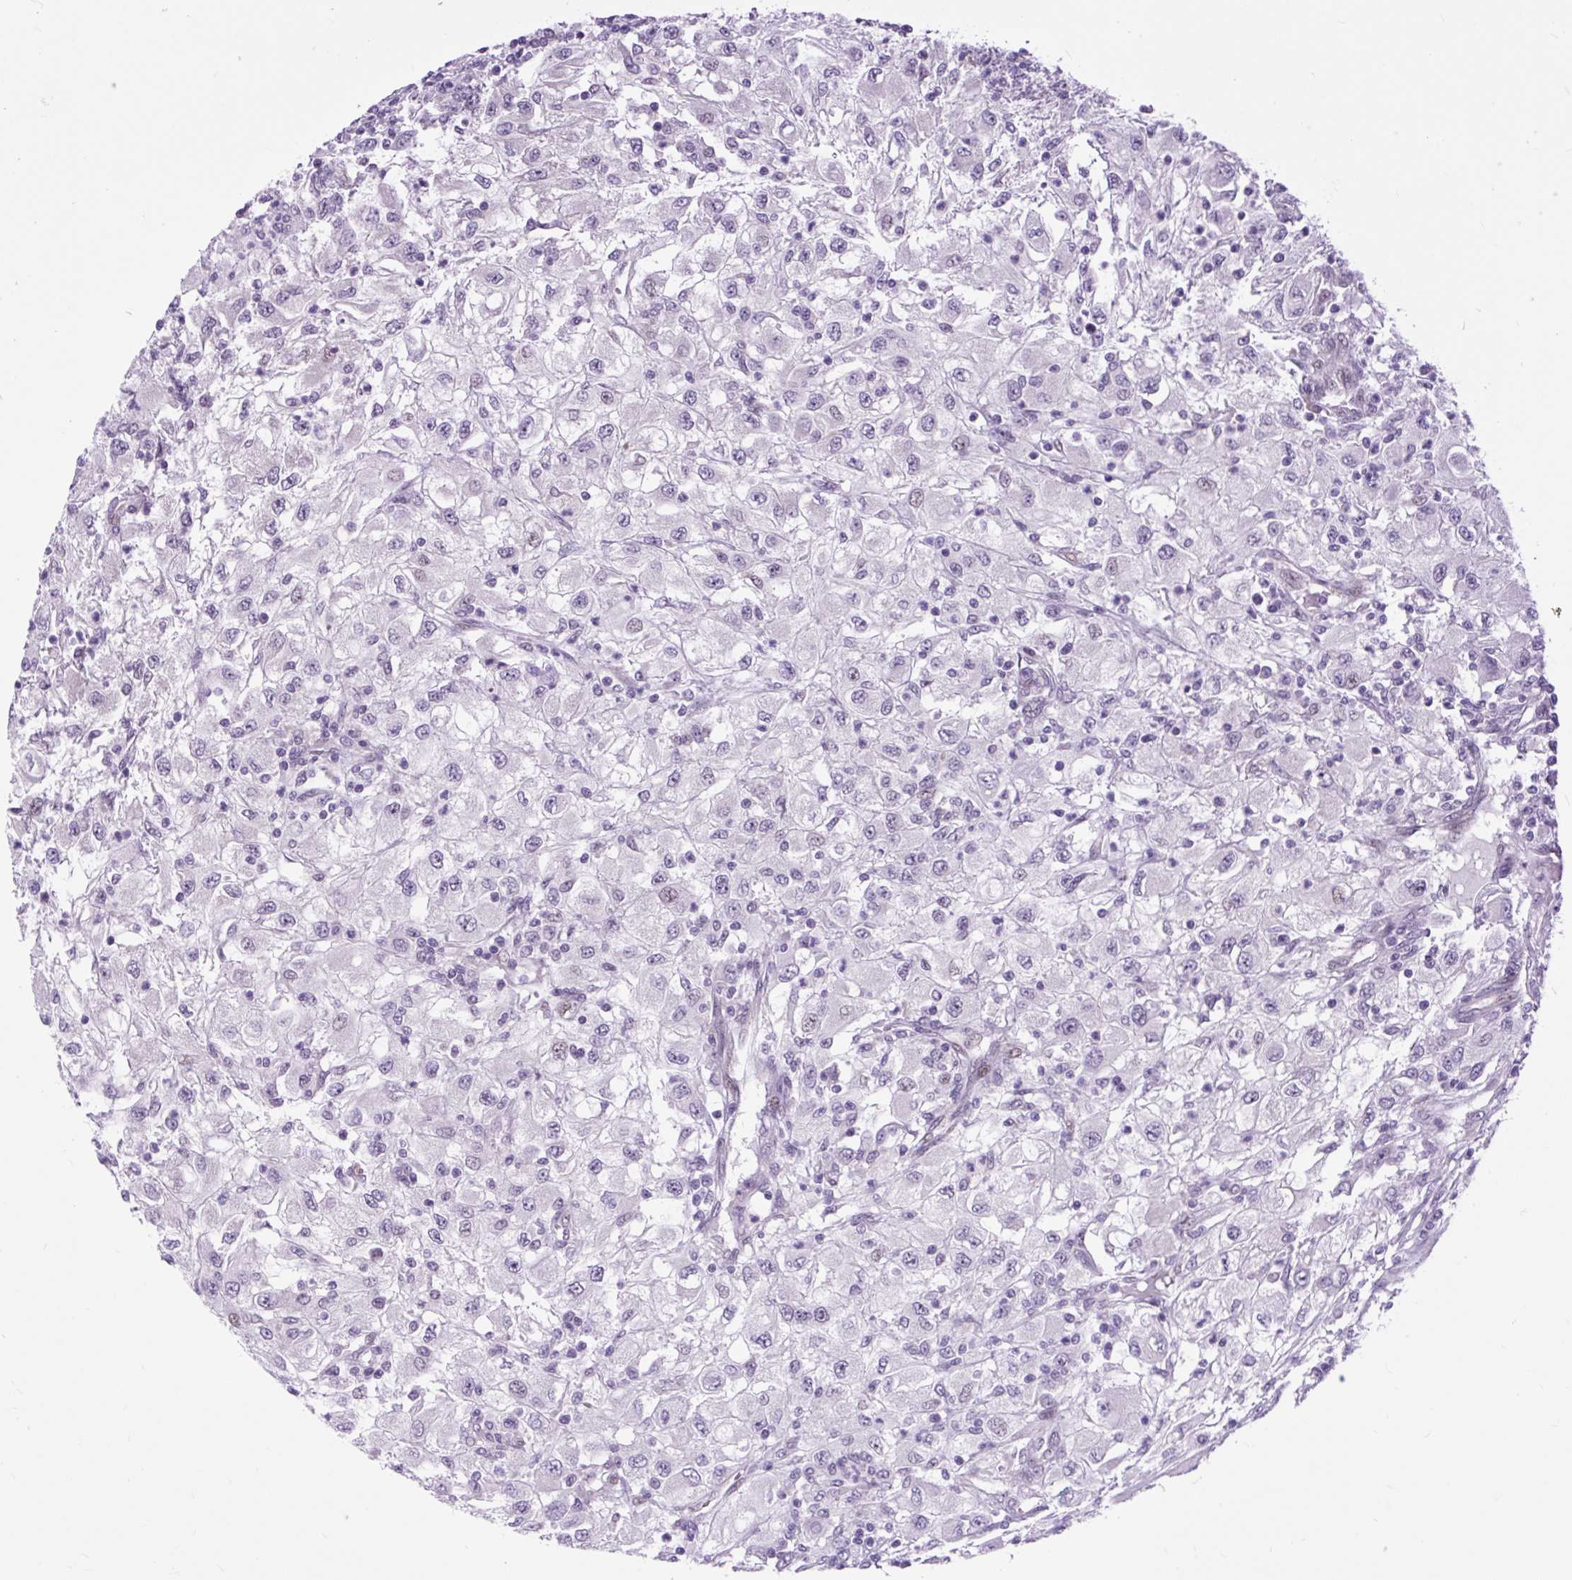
{"staining": {"intensity": "negative", "quantity": "none", "location": "none"}, "tissue": "renal cancer", "cell_type": "Tumor cells", "image_type": "cancer", "snomed": [{"axis": "morphology", "description": "Adenocarcinoma, NOS"}, {"axis": "topography", "description": "Kidney"}], "caption": "This is a photomicrograph of IHC staining of adenocarcinoma (renal), which shows no staining in tumor cells.", "gene": "CLK2", "patient": {"sex": "female", "age": 67}}